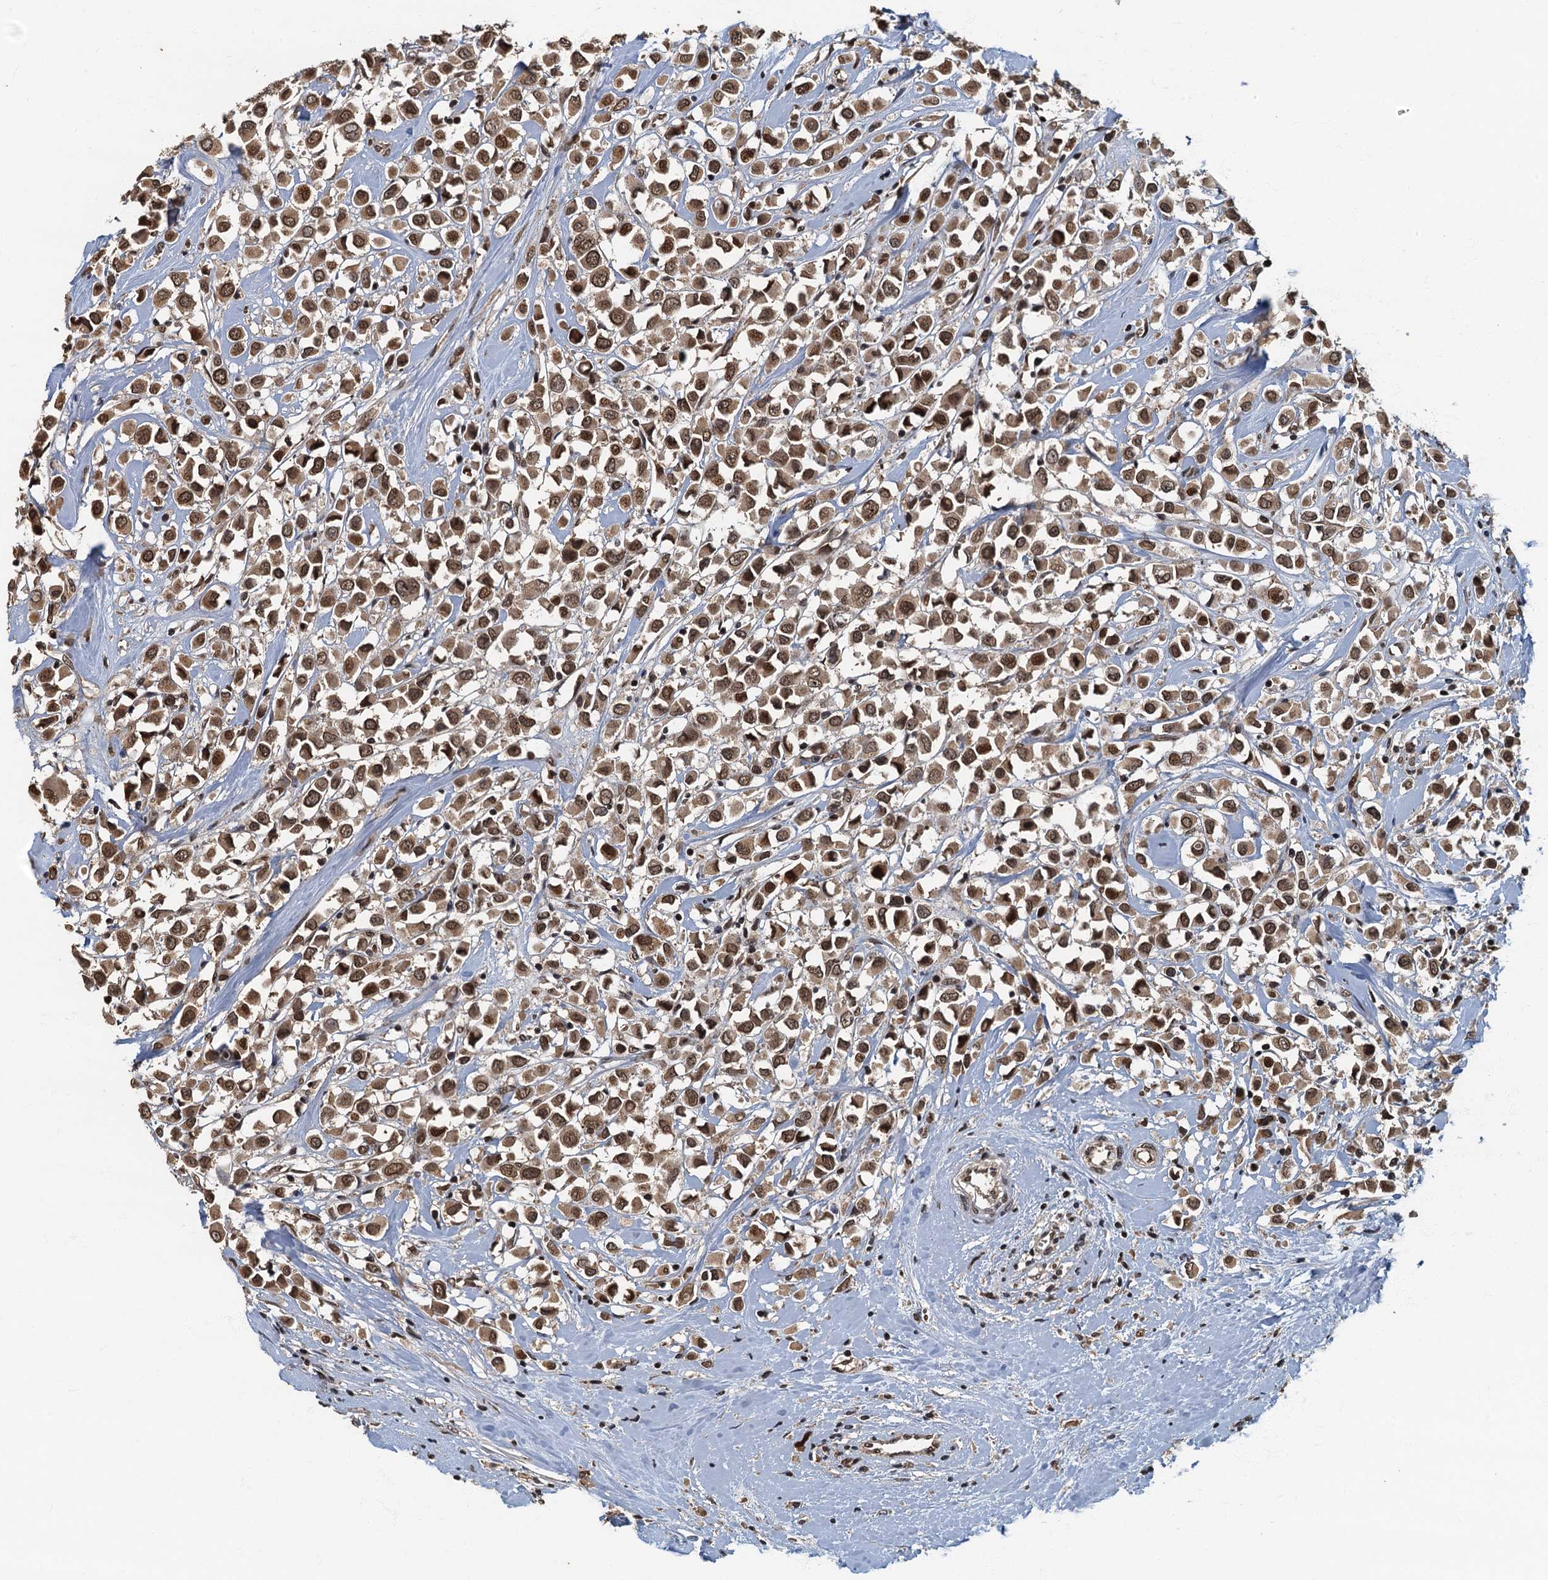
{"staining": {"intensity": "moderate", "quantity": ">75%", "location": "cytoplasmic/membranous,nuclear"}, "tissue": "breast cancer", "cell_type": "Tumor cells", "image_type": "cancer", "snomed": [{"axis": "morphology", "description": "Duct carcinoma"}, {"axis": "topography", "description": "Breast"}], "caption": "The photomicrograph shows staining of breast cancer (infiltrating ductal carcinoma), revealing moderate cytoplasmic/membranous and nuclear protein staining (brown color) within tumor cells. (DAB (3,3'-diaminobenzidine) = brown stain, brightfield microscopy at high magnification).", "gene": "CKAP2L", "patient": {"sex": "female", "age": 61}}